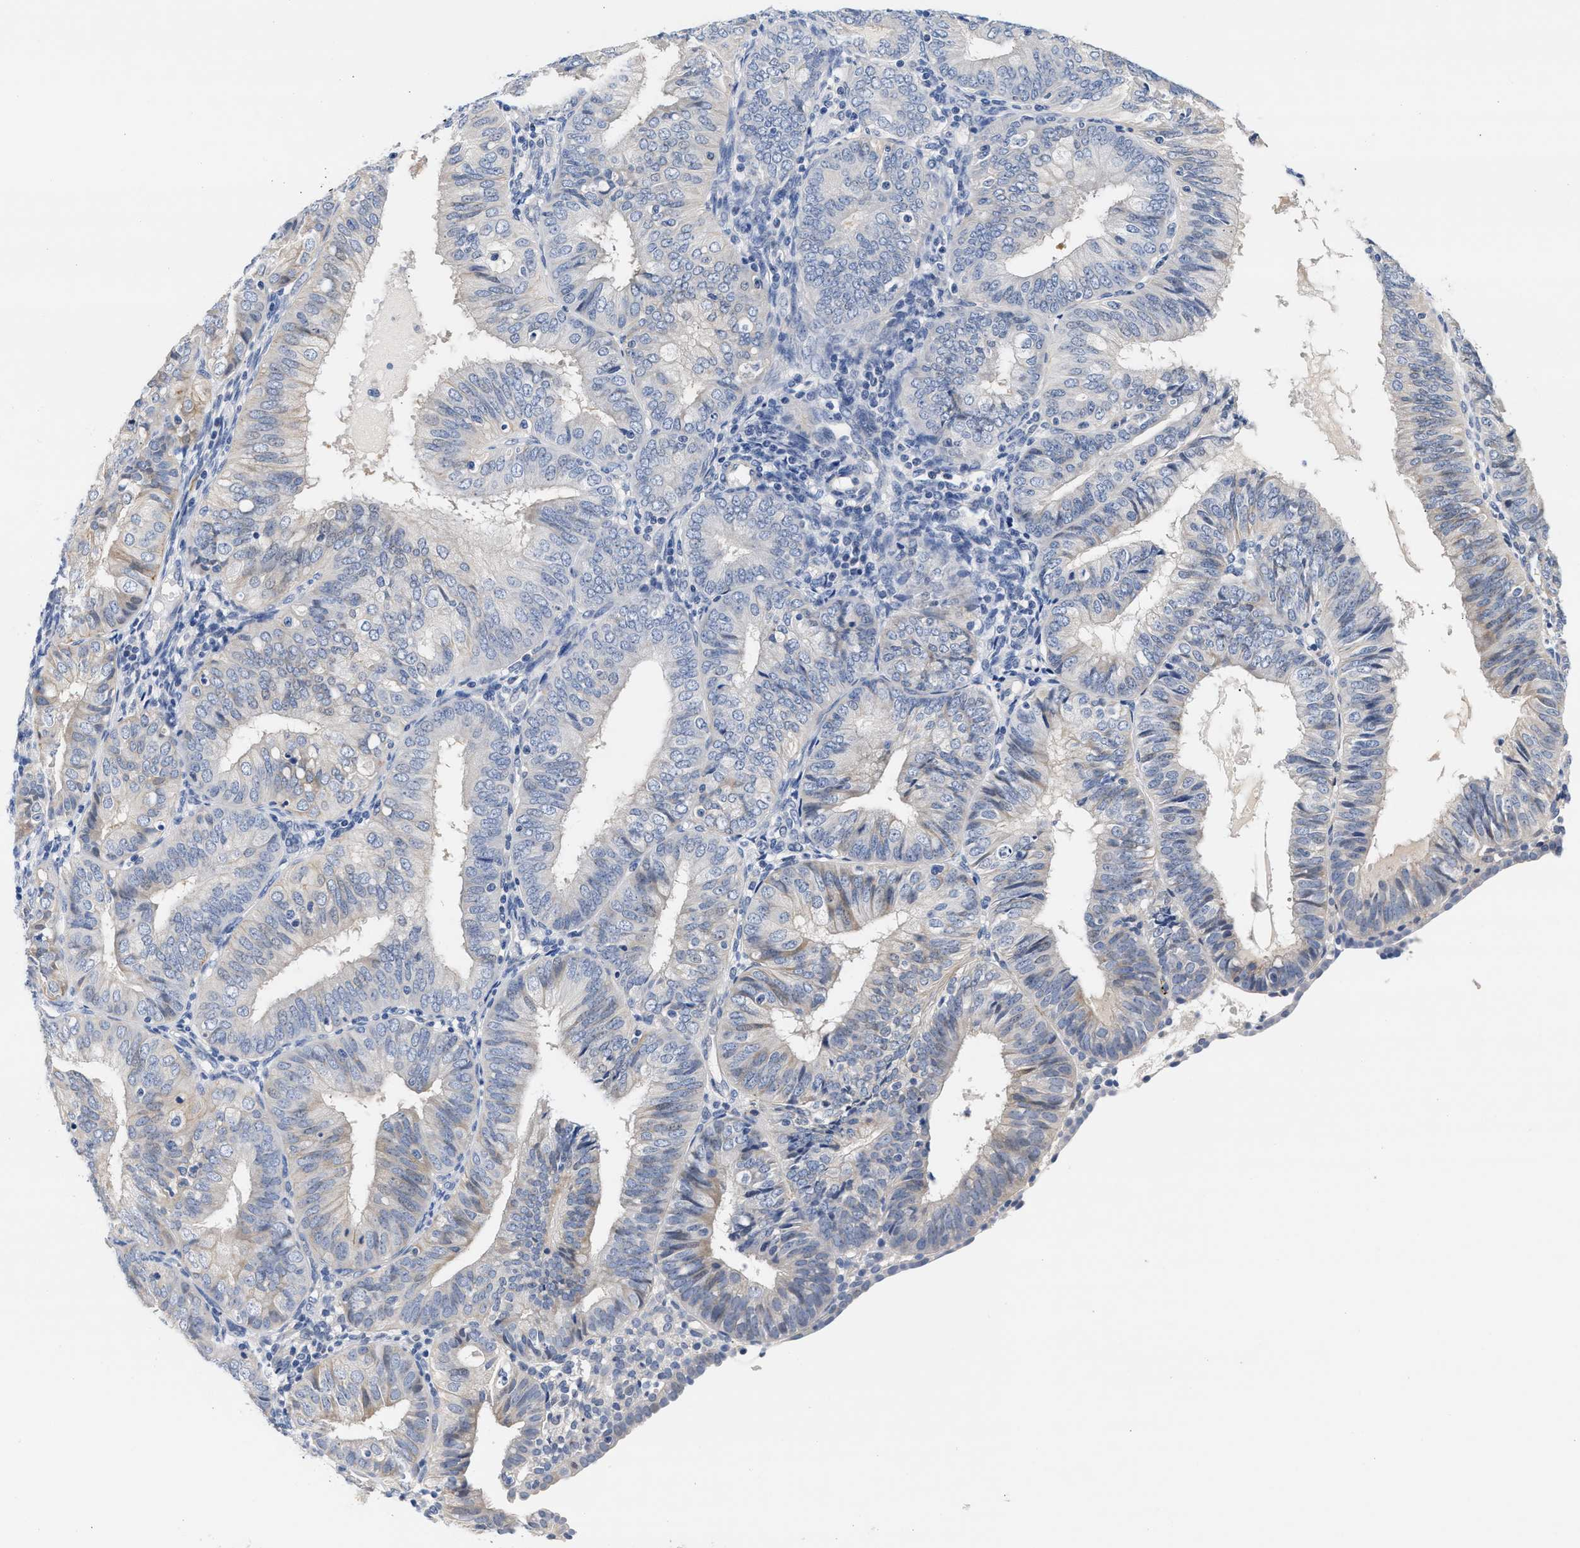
{"staining": {"intensity": "negative", "quantity": "none", "location": "none"}, "tissue": "endometrial cancer", "cell_type": "Tumor cells", "image_type": "cancer", "snomed": [{"axis": "morphology", "description": "Adenocarcinoma, NOS"}, {"axis": "topography", "description": "Endometrium"}], "caption": "Tumor cells show no significant positivity in endometrial cancer (adenocarcinoma).", "gene": "ACTL7B", "patient": {"sex": "female", "age": 58}}